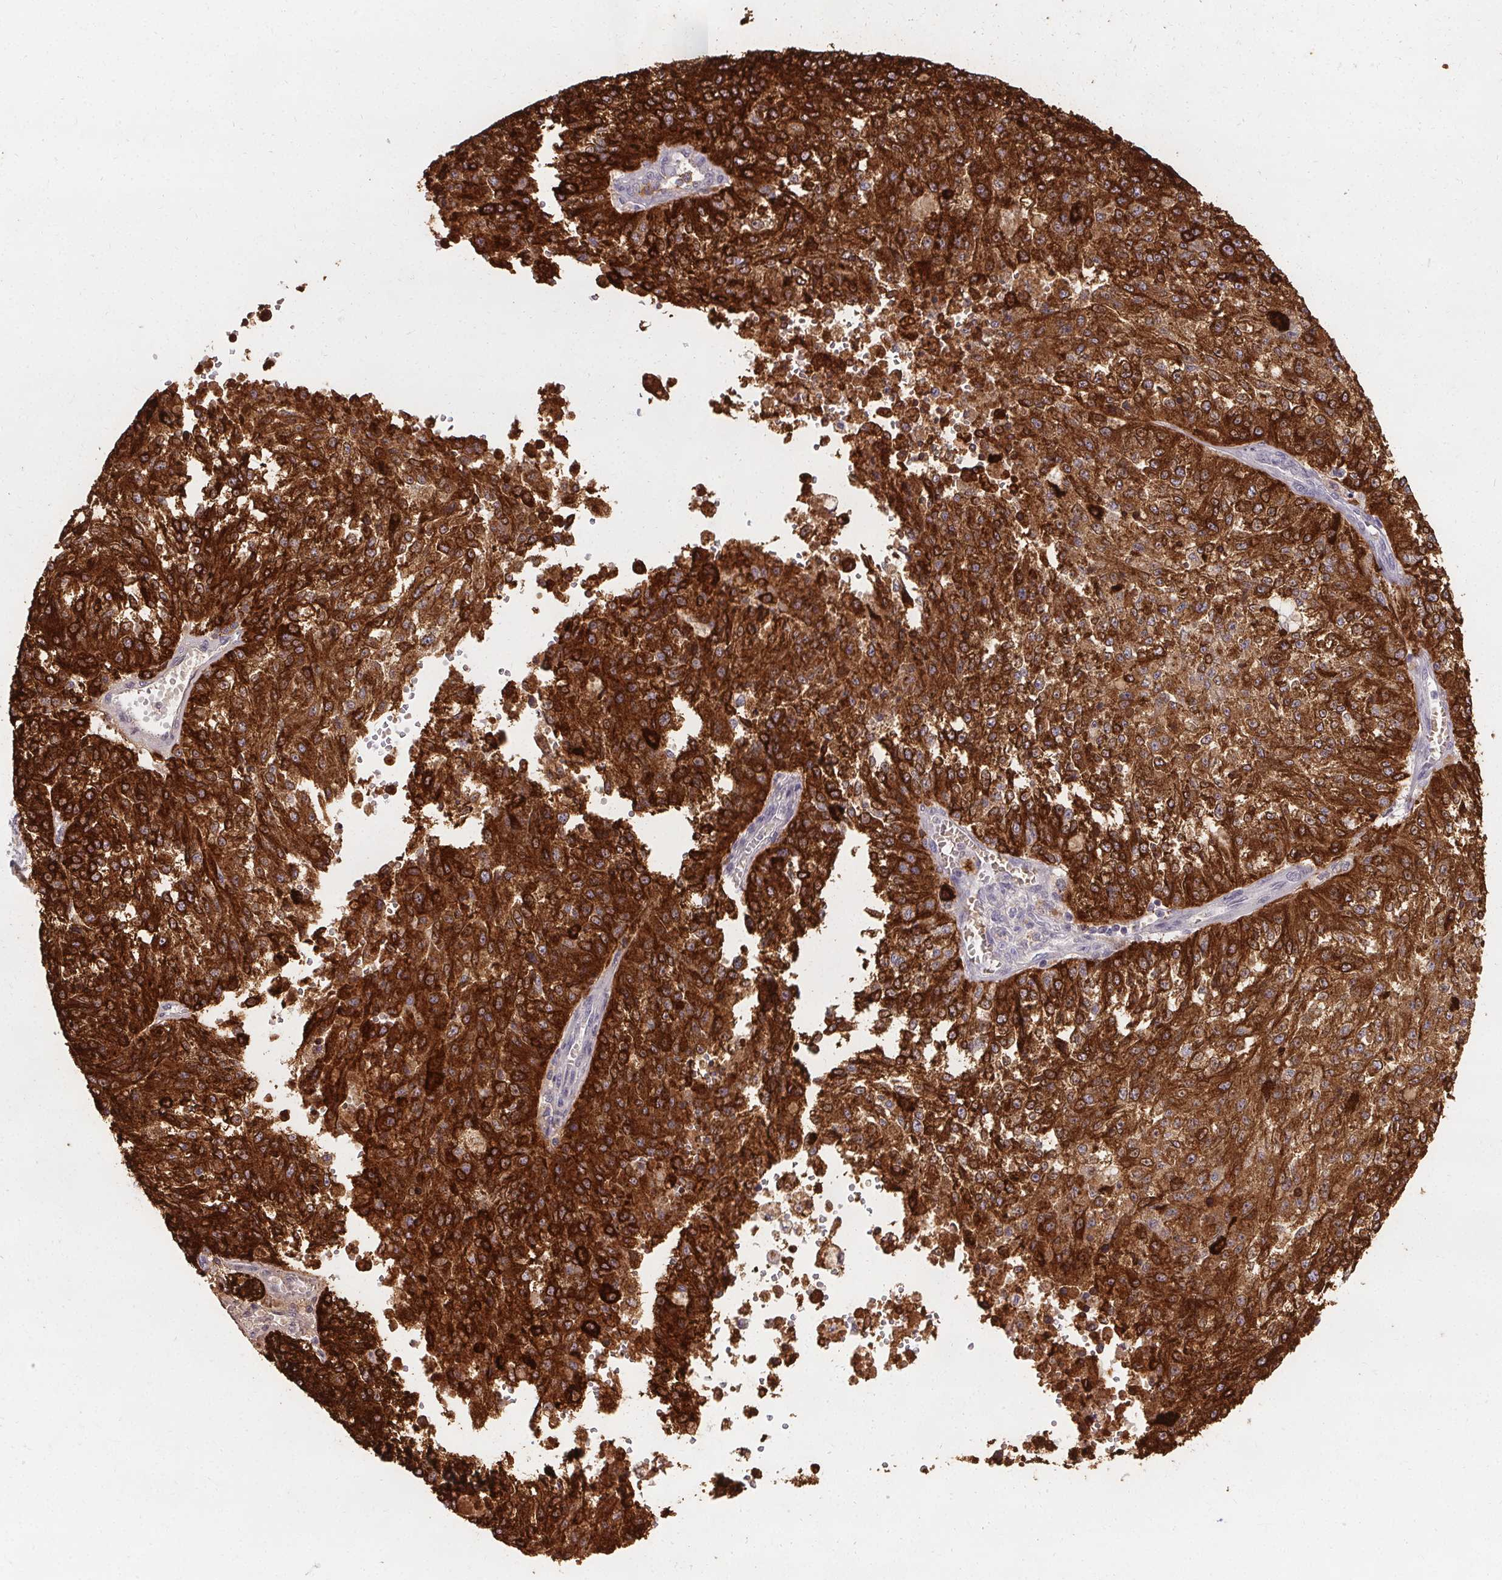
{"staining": {"intensity": "strong", "quantity": ">75%", "location": "cytoplasmic/membranous"}, "tissue": "melanoma", "cell_type": "Tumor cells", "image_type": "cancer", "snomed": [{"axis": "morphology", "description": "Malignant melanoma, Metastatic site"}, {"axis": "topography", "description": "Lymph node"}], "caption": "Melanoma stained with immunohistochemistry (IHC) displays strong cytoplasmic/membranous expression in about >75% of tumor cells.", "gene": "PMEL", "patient": {"sex": "female", "age": 64}}